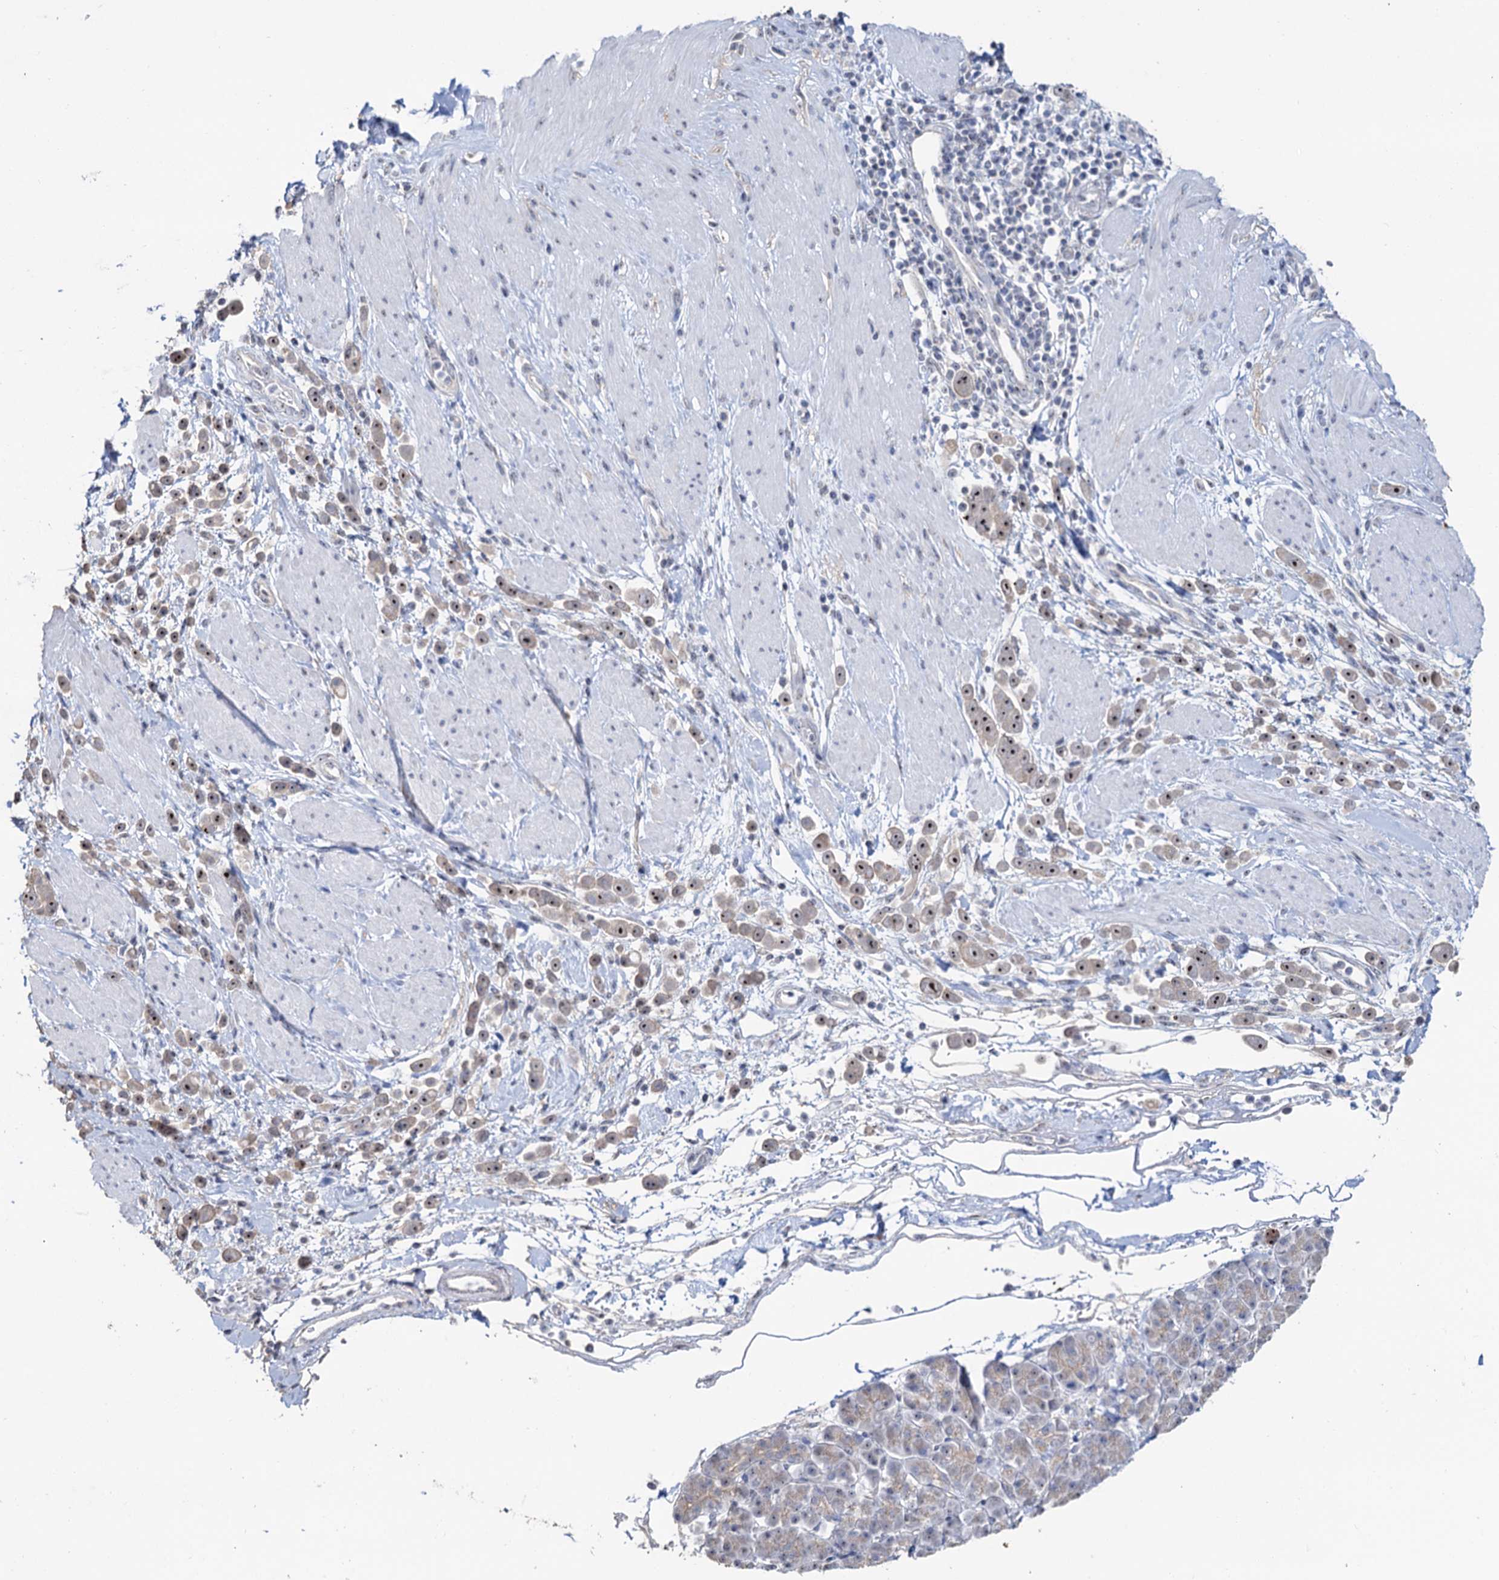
{"staining": {"intensity": "moderate", "quantity": ">75%", "location": "nuclear"}, "tissue": "pancreatic cancer", "cell_type": "Tumor cells", "image_type": "cancer", "snomed": [{"axis": "morphology", "description": "Normal tissue, NOS"}, {"axis": "morphology", "description": "Adenocarcinoma, NOS"}, {"axis": "topography", "description": "Pancreas"}], "caption": "IHC of human adenocarcinoma (pancreatic) reveals medium levels of moderate nuclear staining in approximately >75% of tumor cells.", "gene": "C2CD3", "patient": {"sex": "female", "age": 64}}